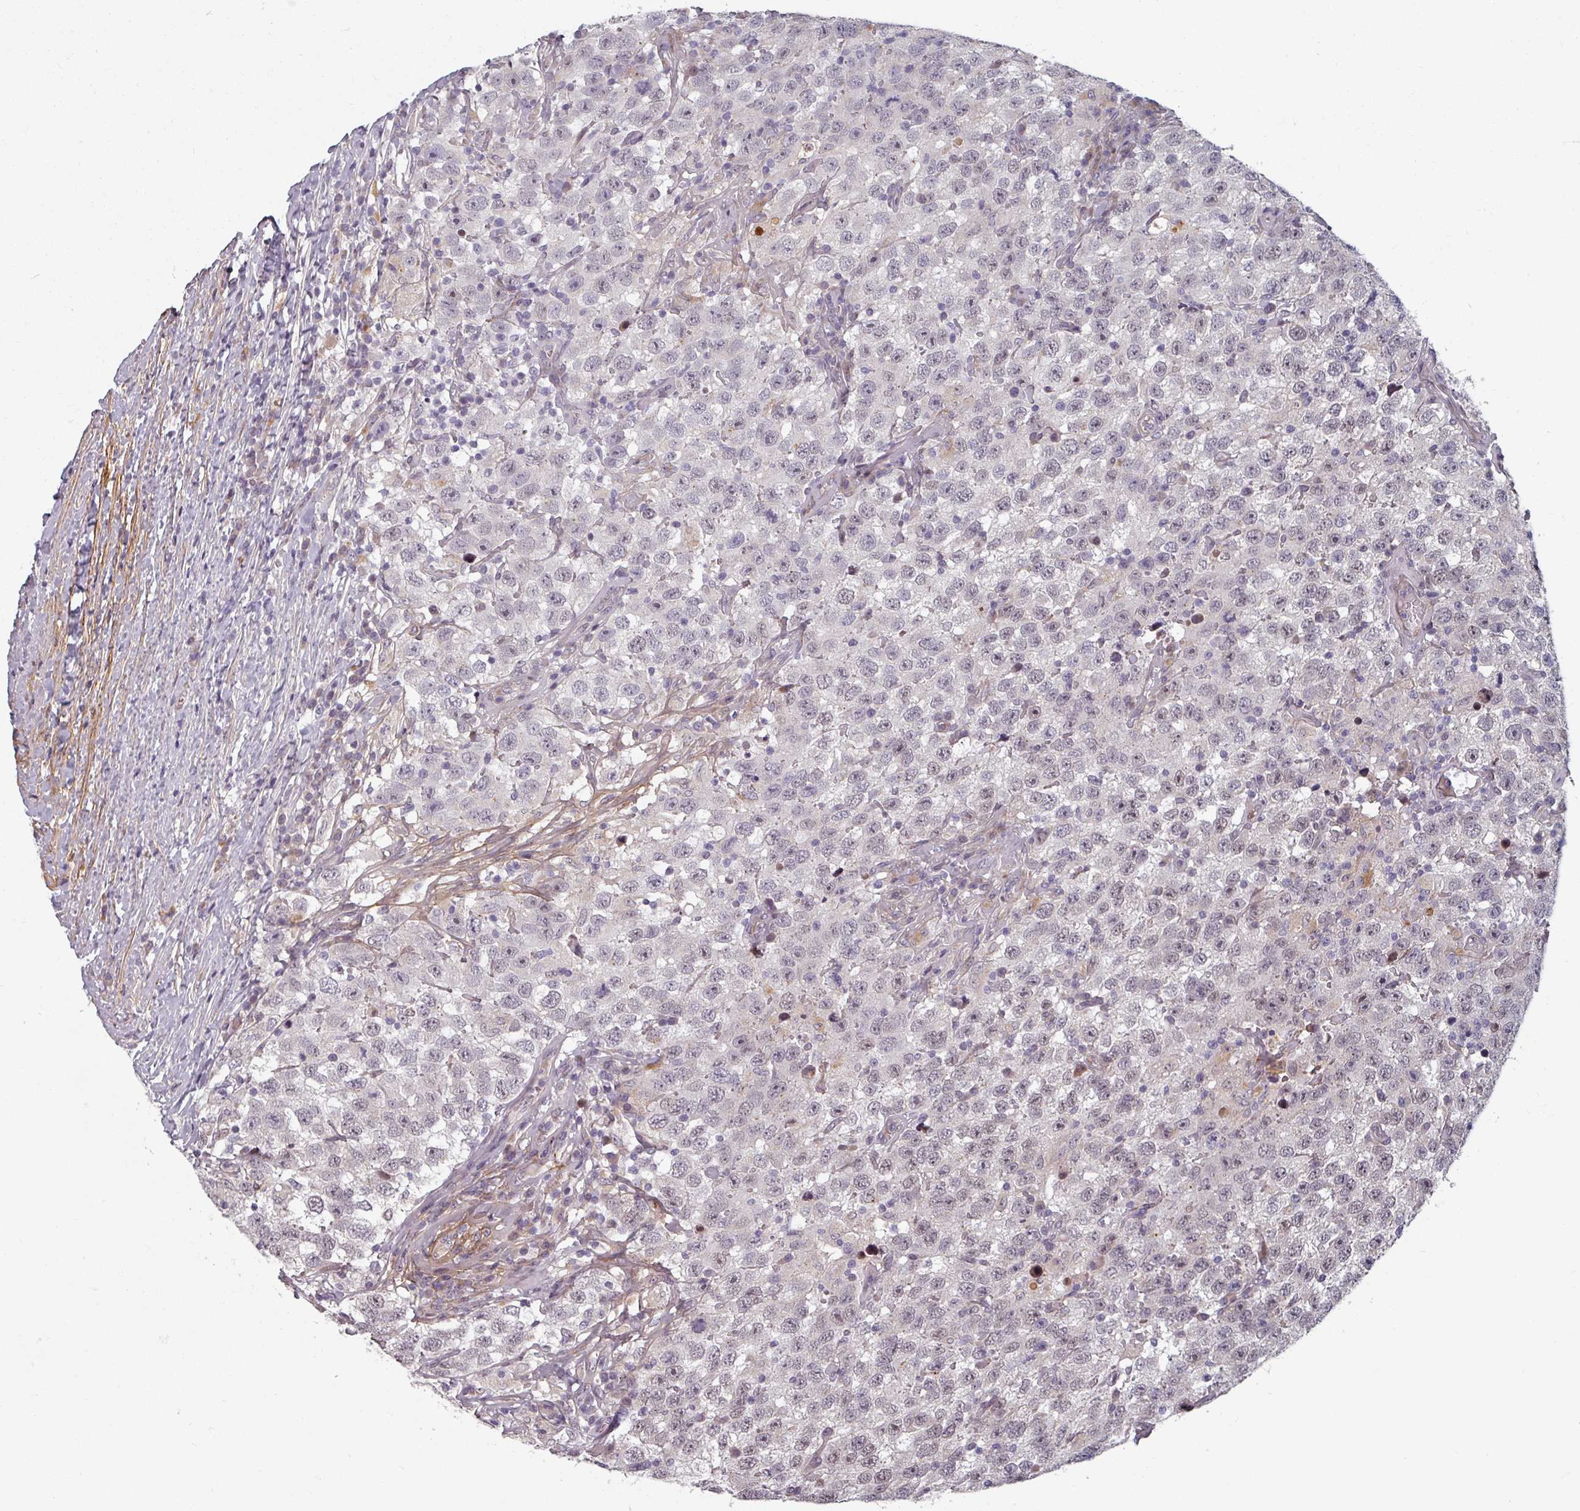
{"staining": {"intensity": "moderate", "quantity": "<25%", "location": "cytoplasmic/membranous"}, "tissue": "testis cancer", "cell_type": "Tumor cells", "image_type": "cancer", "snomed": [{"axis": "morphology", "description": "Seminoma, NOS"}, {"axis": "topography", "description": "Testis"}], "caption": "Moderate cytoplasmic/membranous protein staining is present in about <25% of tumor cells in seminoma (testis).", "gene": "CYB5RL", "patient": {"sex": "male", "age": 41}}